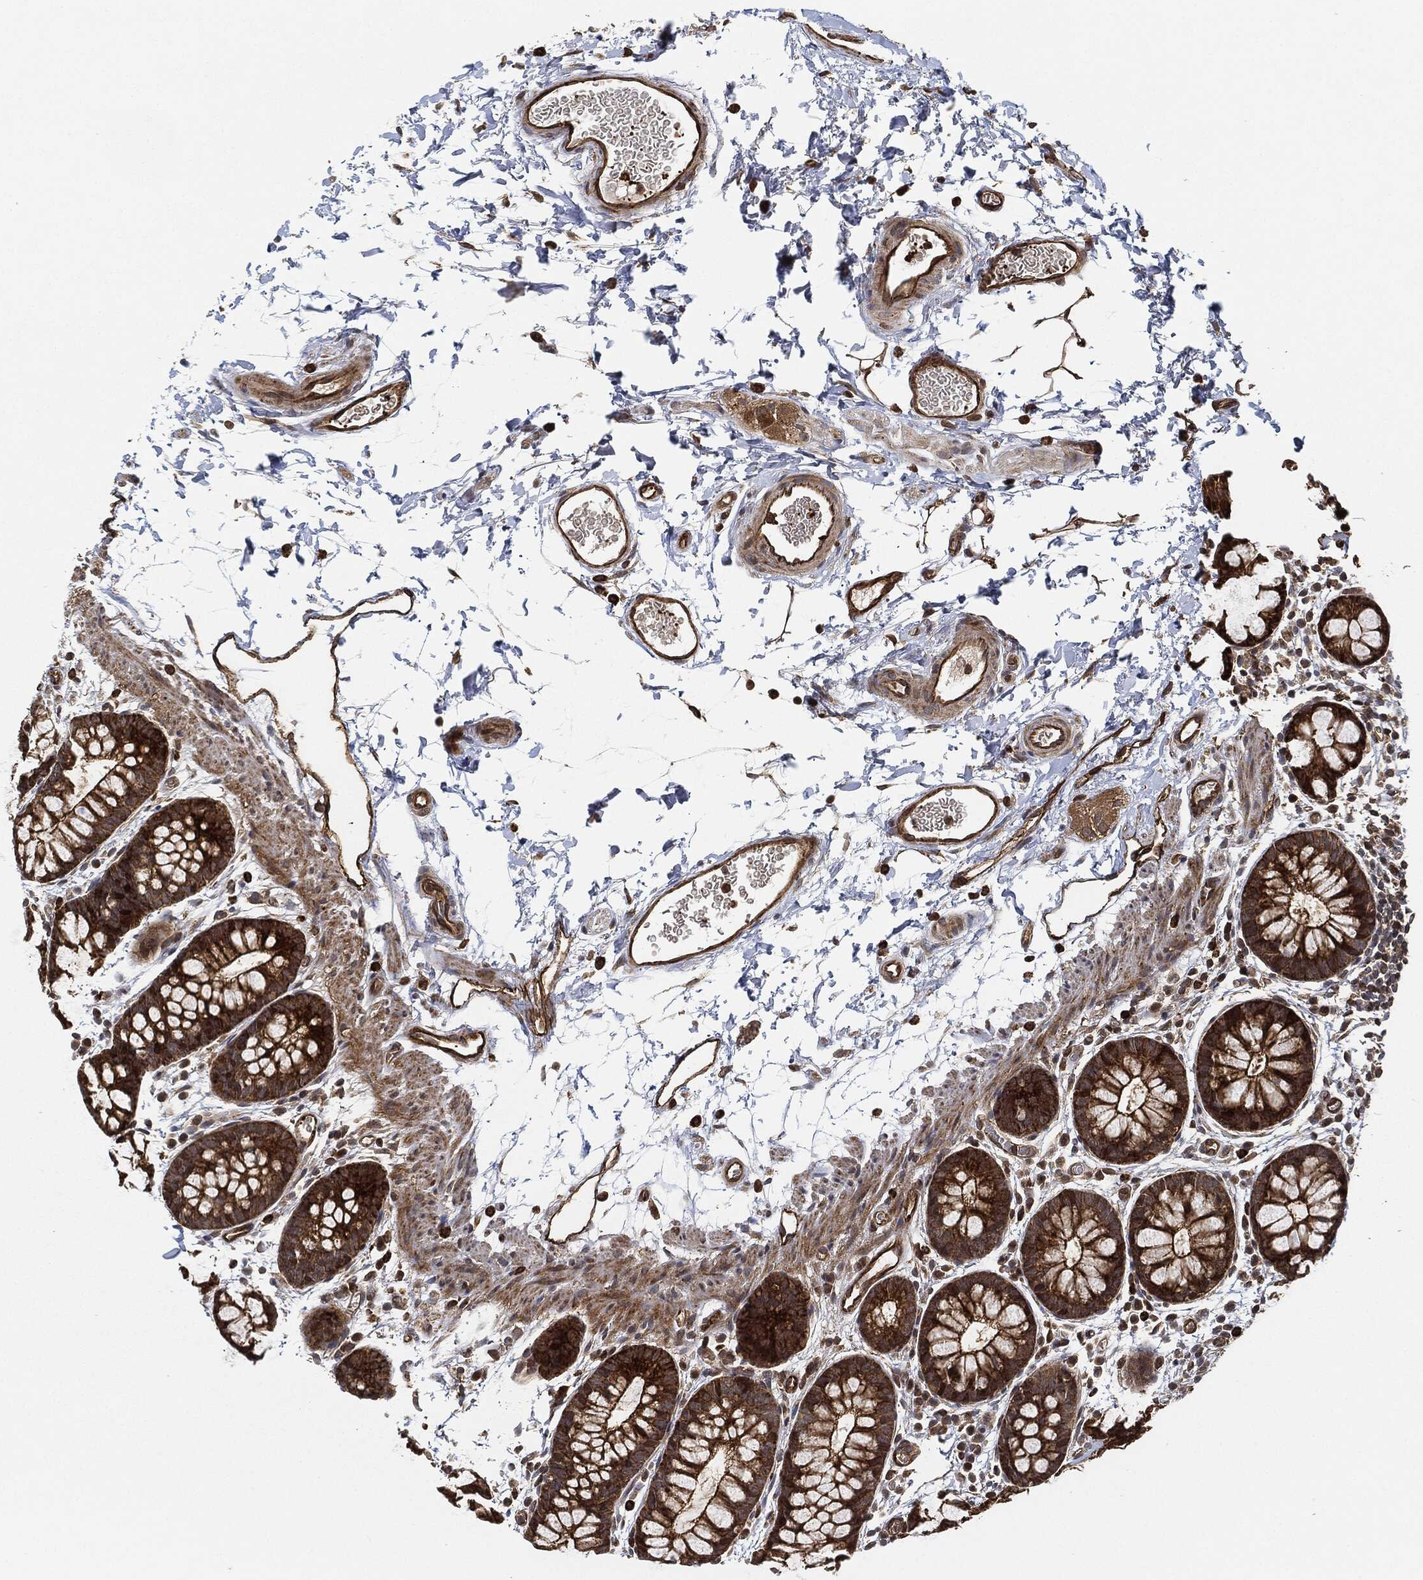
{"staining": {"intensity": "strong", "quantity": ">75%", "location": "cytoplasmic/membranous"}, "tissue": "rectum", "cell_type": "Glandular cells", "image_type": "normal", "snomed": [{"axis": "morphology", "description": "Normal tissue, NOS"}, {"axis": "topography", "description": "Rectum"}], "caption": "IHC photomicrograph of normal human rectum stained for a protein (brown), which demonstrates high levels of strong cytoplasmic/membranous expression in about >75% of glandular cells.", "gene": "MAP3K3", "patient": {"sex": "male", "age": 57}}